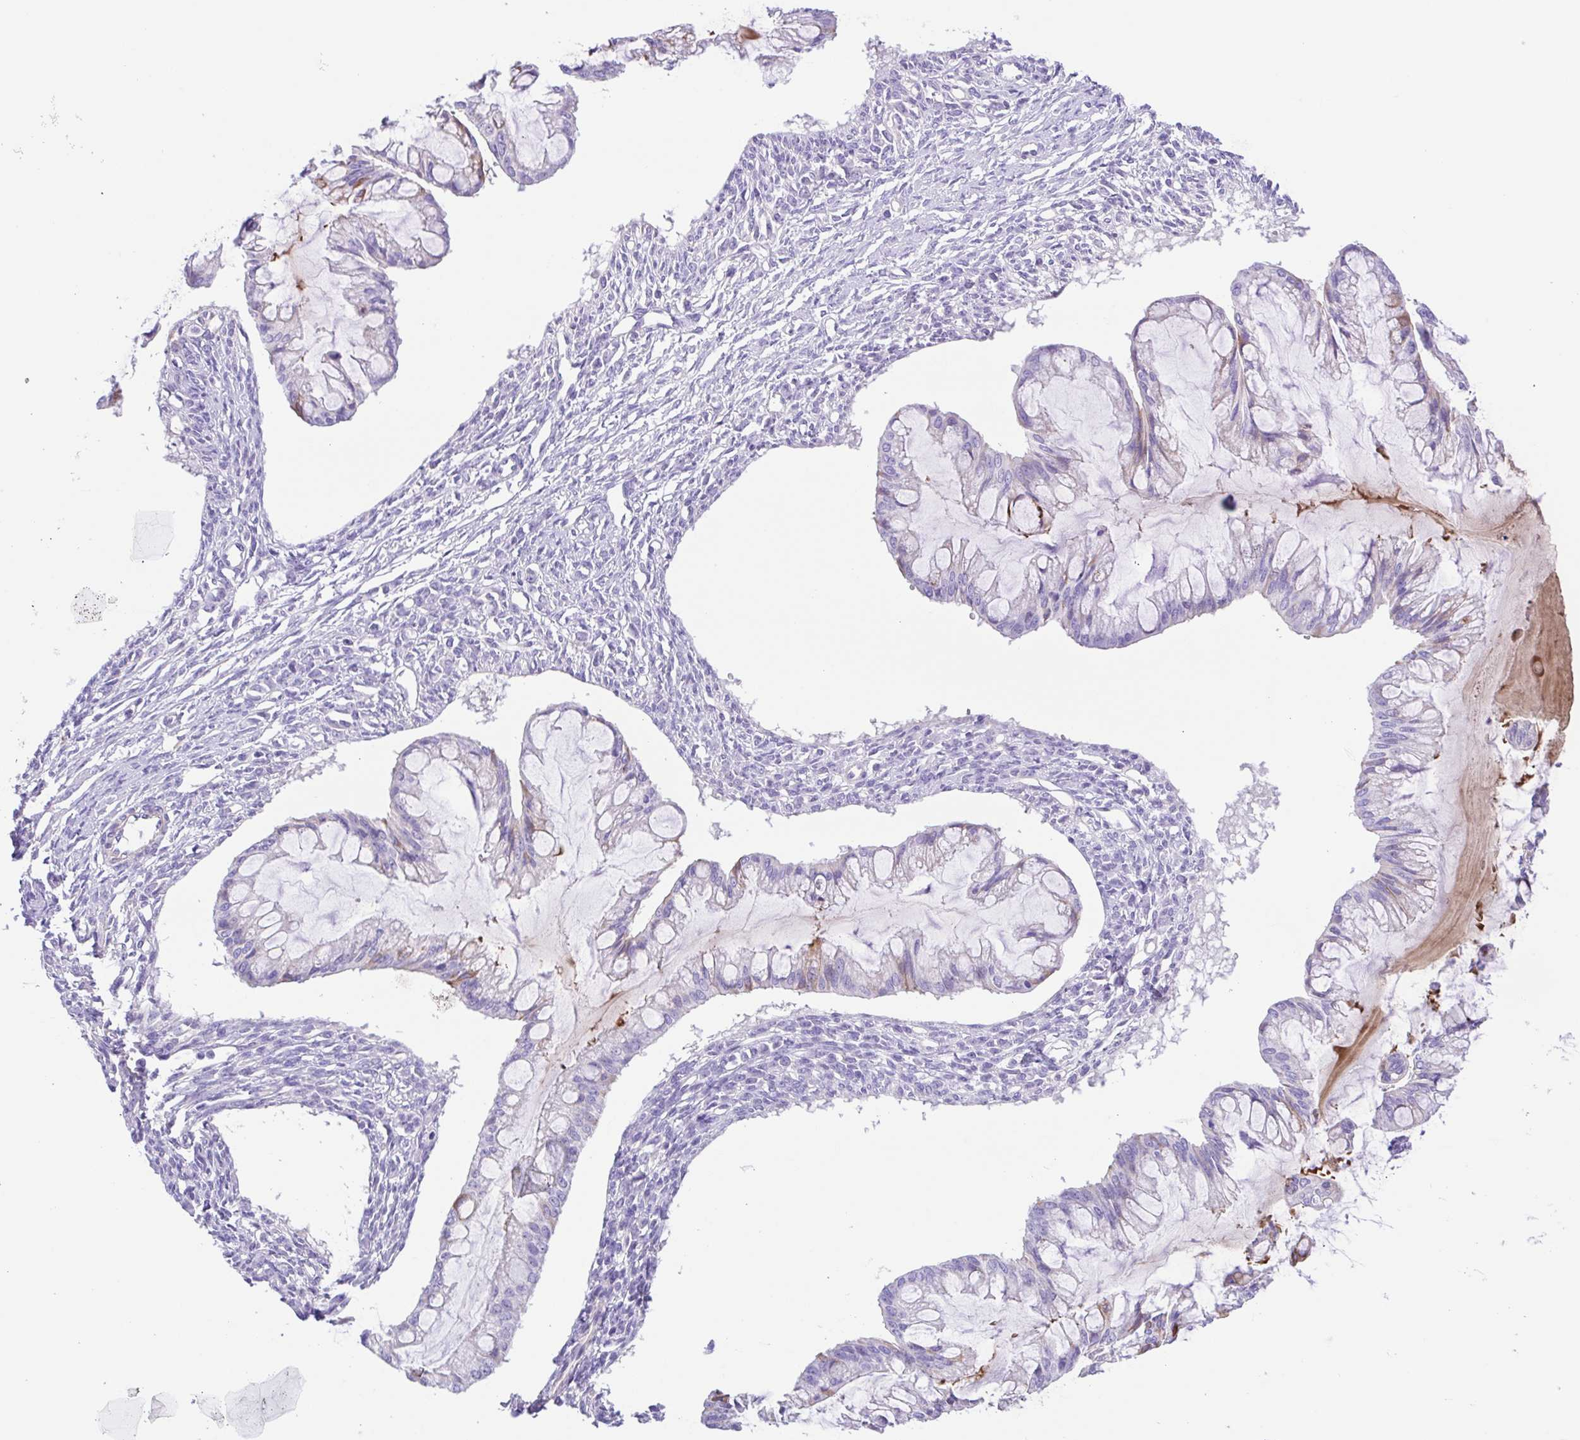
{"staining": {"intensity": "negative", "quantity": "none", "location": "none"}, "tissue": "ovarian cancer", "cell_type": "Tumor cells", "image_type": "cancer", "snomed": [{"axis": "morphology", "description": "Cystadenocarcinoma, mucinous, NOS"}, {"axis": "topography", "description": "Ovary"}], "caption": "Histopathology image shows no significant protein positivity in tumor cells of mucinous cystadenocarcinoma (ovarian).", "gene": "ISM2", "patient": {"sex": "female", "age": 73}}